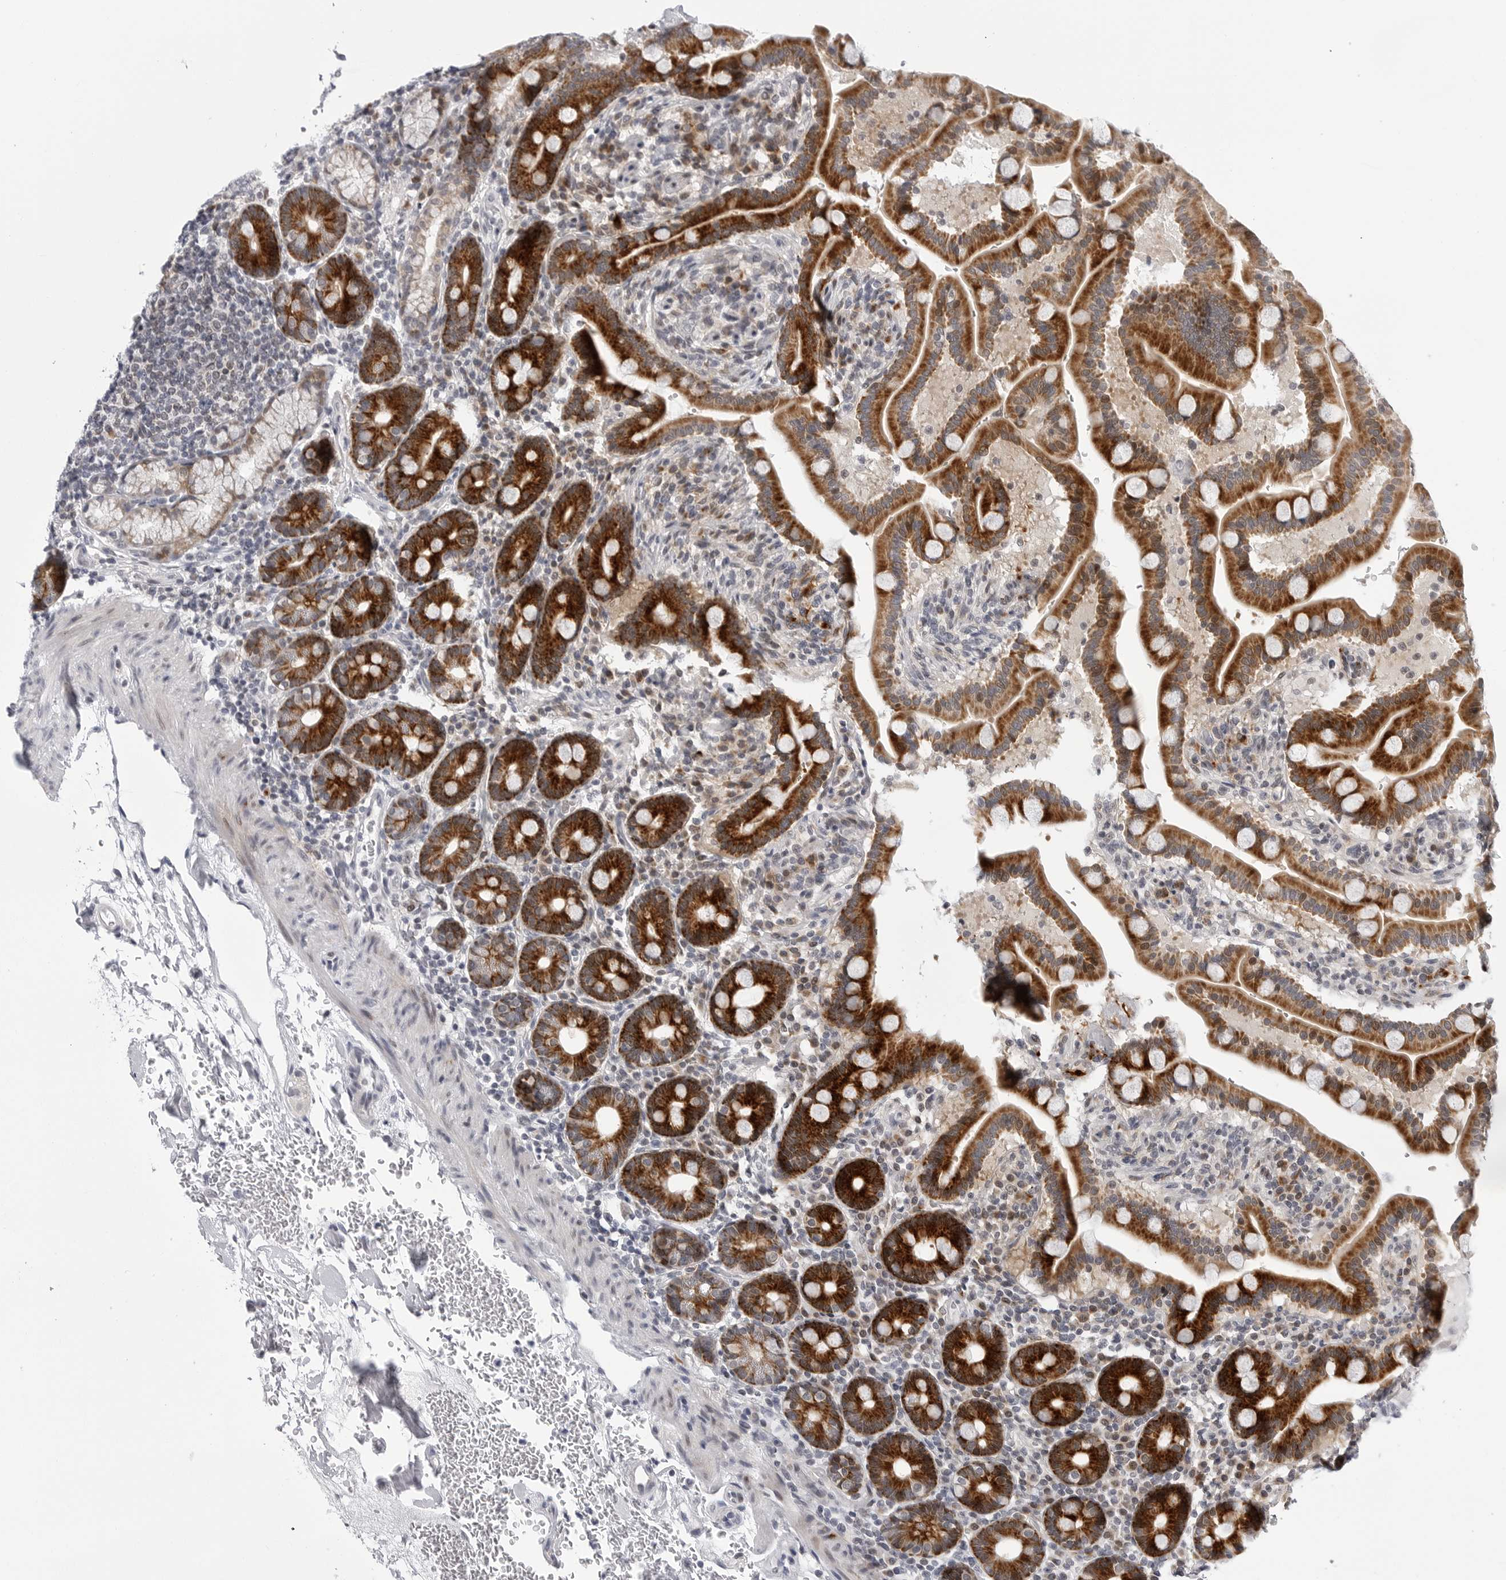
{"staining": {"intensity": "strong", "quantity": ">75%", "location": "cytoplasmic/membranous"}, "tissue": "duodenum", "cell_type": "Glandular cells", "image_type": "normal", "snomed": [{"axis": "morphology", "description": "Normal tissue, NOS"}, {"axis": "topography", "description": "Duodenum"}], "caption": "Immunohistochemistry image of benign duodenum: human duodenum stained using immunohistochemistry reveals high levels of strong protein expression localized specifically in the cytoplasmic/membranous of glandular cells, appearing as a cytoplasmic/membranous brown color.", "gene": "CDK20", "patient": {"sex": "male", "age": 54}}